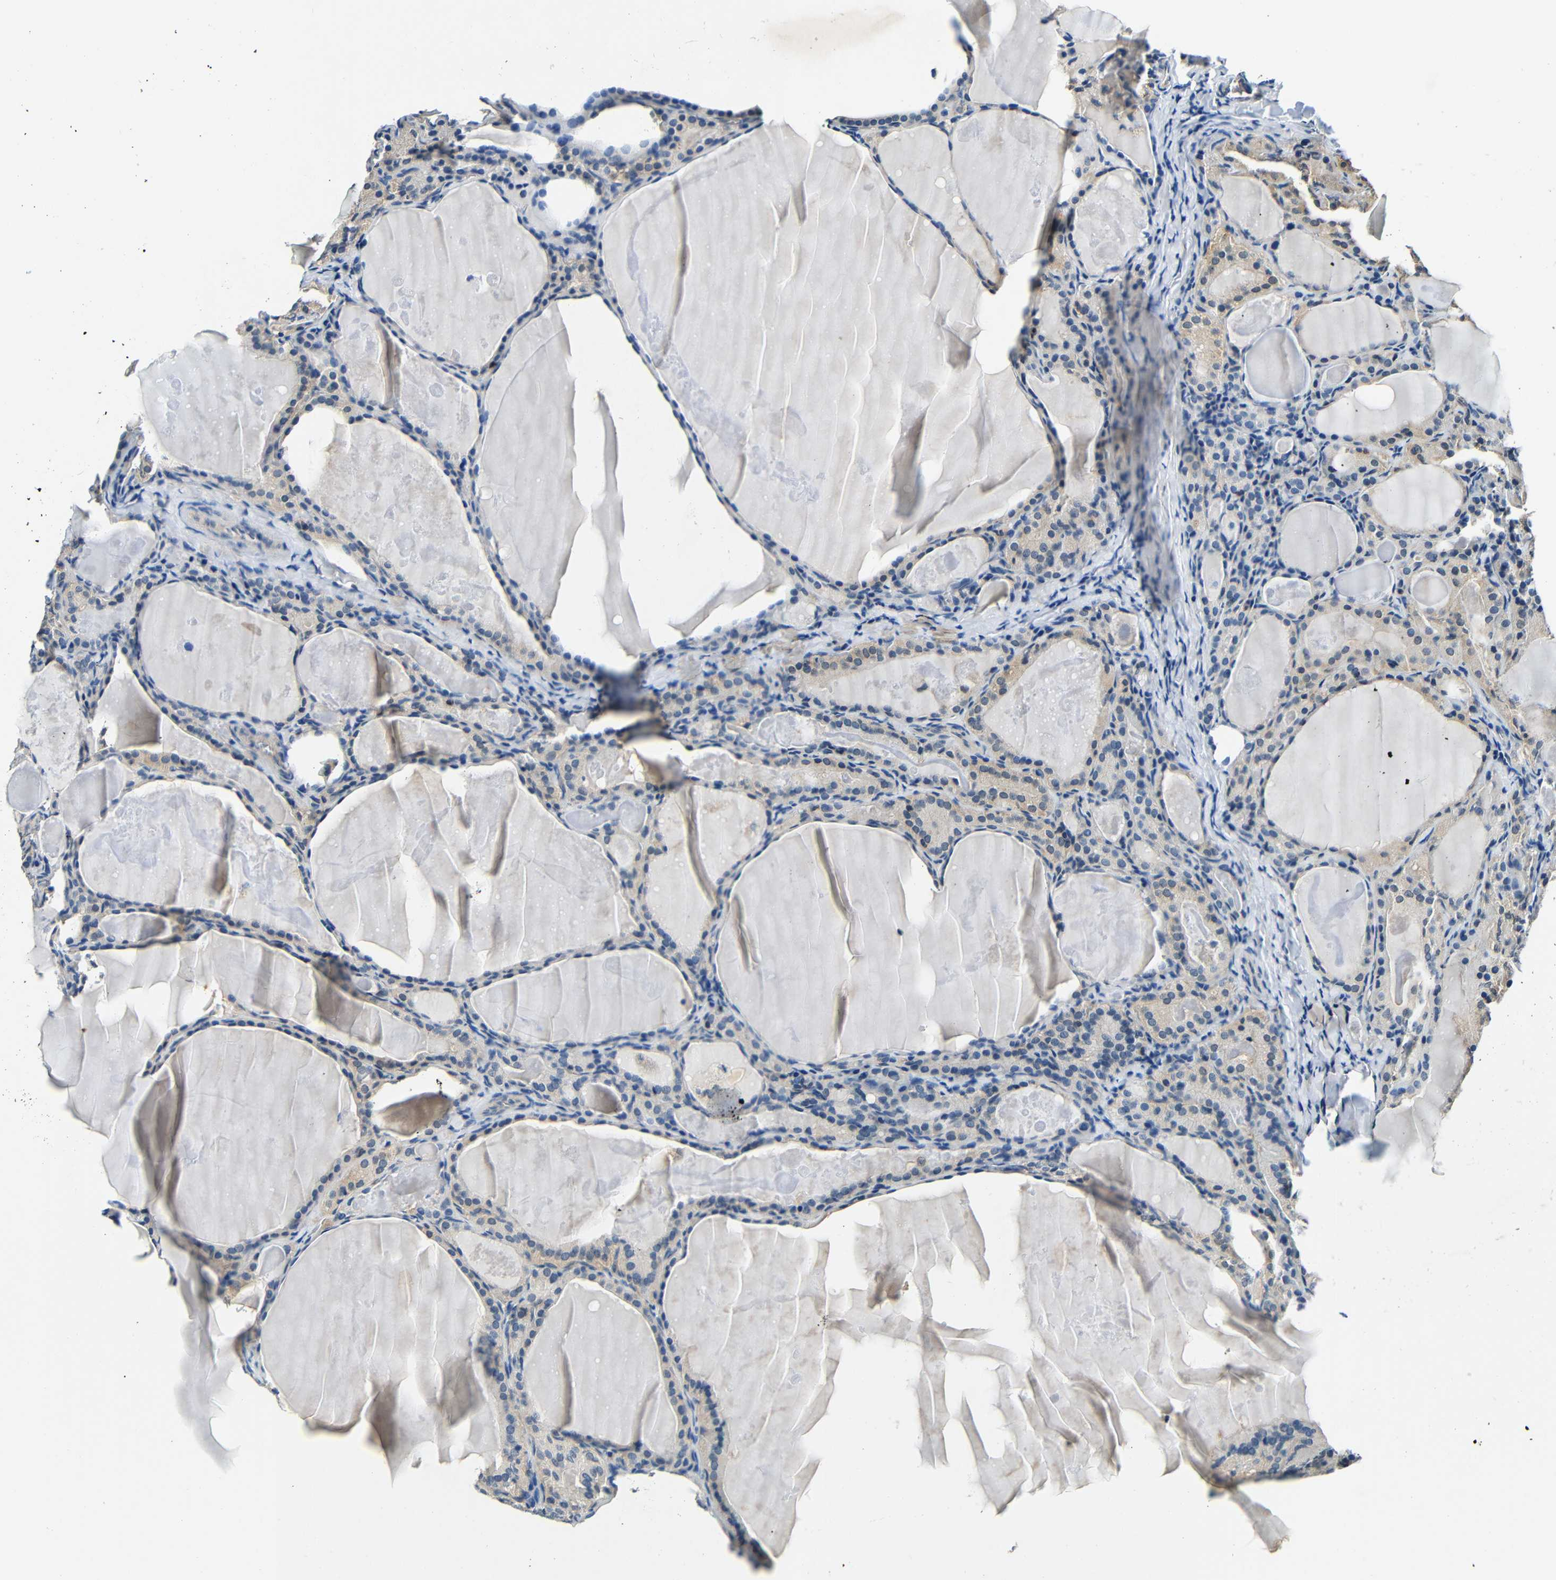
{"staining": {"intensity": "weak", "quantity": "25%-75%", "location": "cytoplasmic/membranous"}, "tissue": "thyroid cancer", "cell_type": "Tumor cells", "image_type": "cancer", "snomed": [{"axis": "morphology", "description": "Papillary adenocarcinoma, NOS"}, {"axis": "topography", "description": "Thyroid gland"}], "caption": "High-power microscopy captured an IHC micrograph of thyroid cancer (papillary adenocarcinoma), revealing weak cytoplasmic/membranous expression in about 25%-75% of tumor cells.", "gene": "ADAP1", "patient": {"sex": "female", "age": 42}}